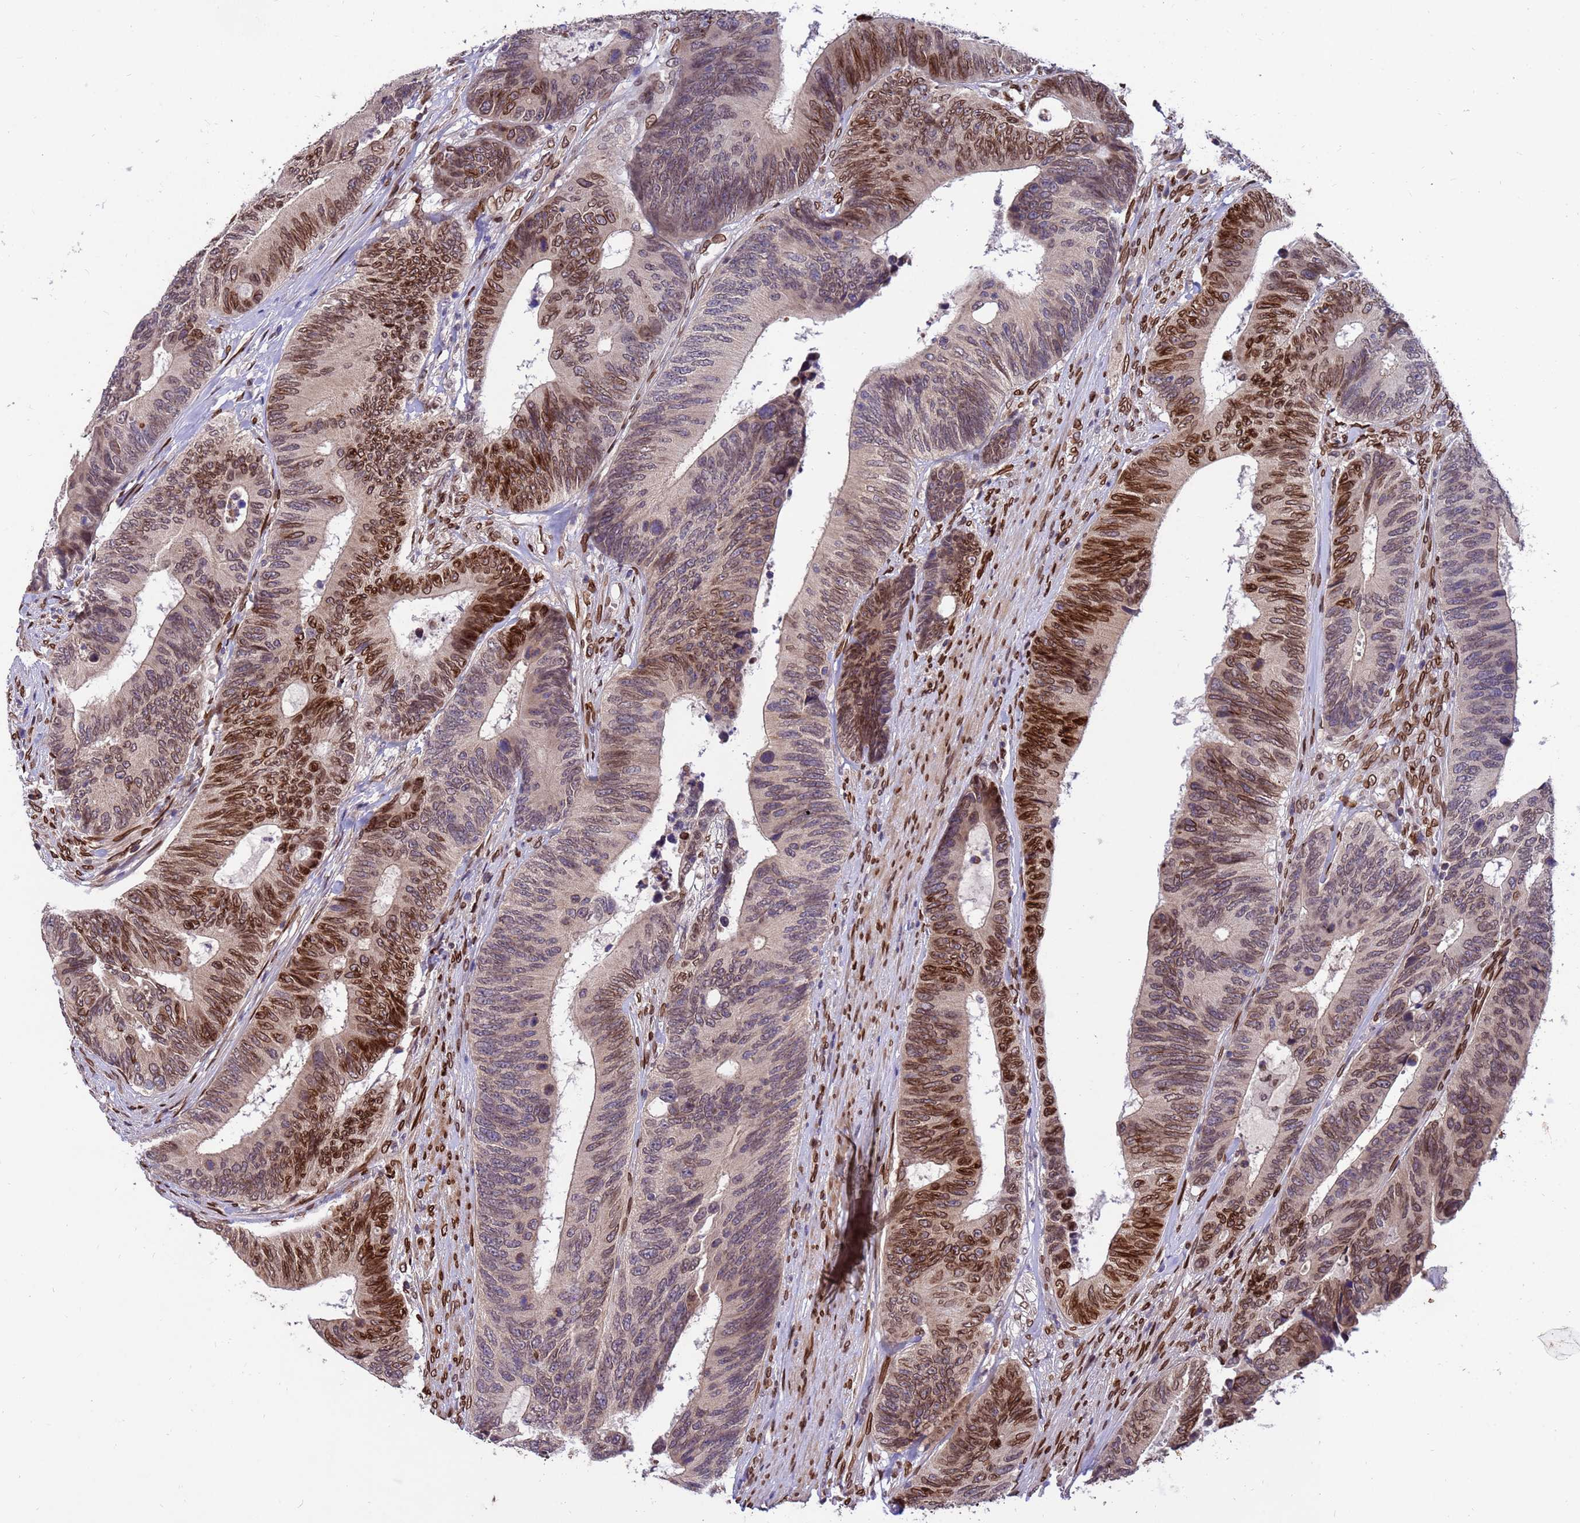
{"staining": {"intensity": "strong", "quantity": "25%-75%", "location": "cytoplasmic/membranous,nuclear"}, "tissue": "colorectal cancer", "cell_type": "Tumor cells", "image_type": "cancer", "snomed": [{"axis": "morphology", "description": "Adenocarcinoma, NOS"}, {"axis": "topography", "description": "Colon"}], "caption": "Adenocarcinoma (colorectal) stained with DAB immunohistochemistry (IHC) shows high levels of strong cytoplasmic/membranous and nuclear staining in approximately 25%-75% of tumor cells.", "gene": "GPR135", "patient": {"sex": "male", "age": 87}}